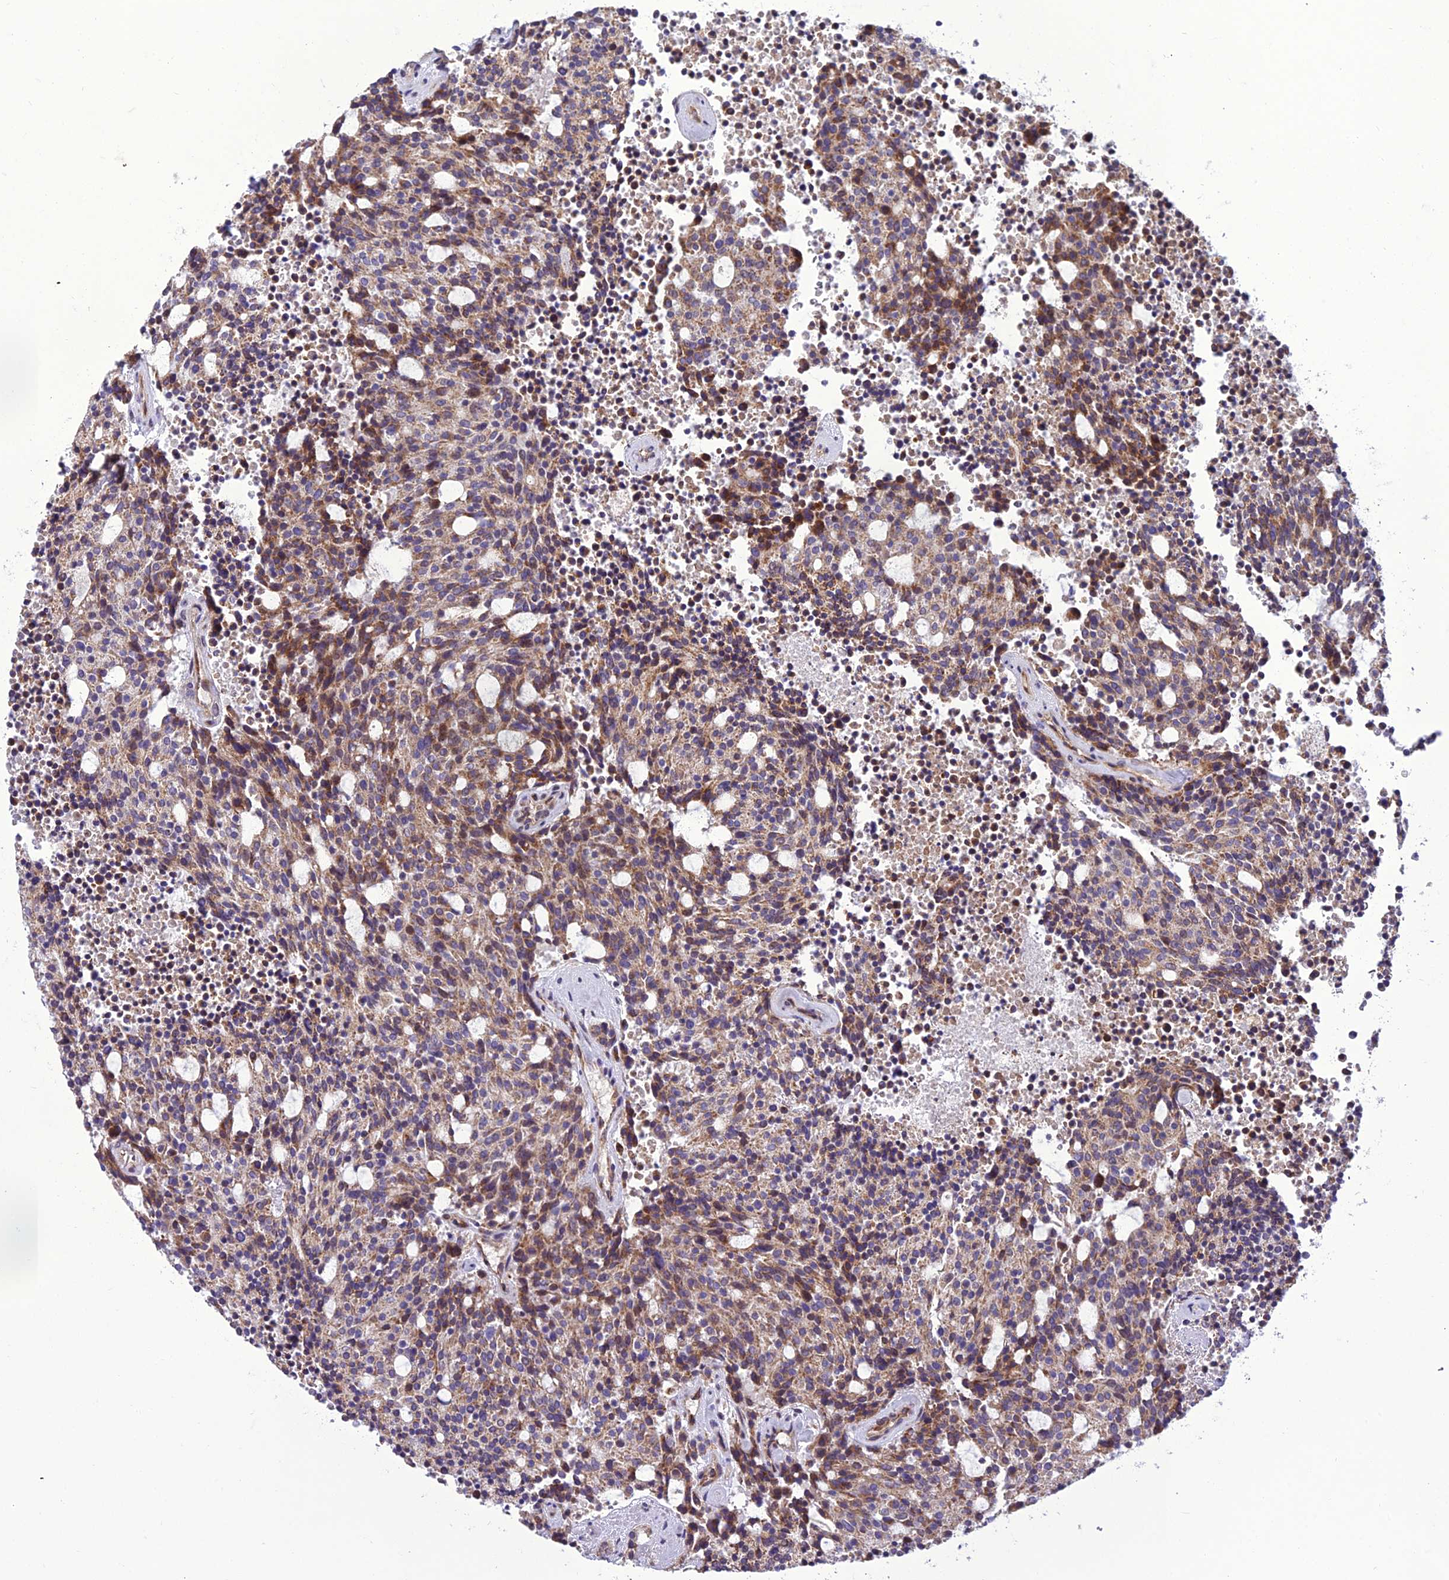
{"staining": {"intensity": "moderate", "quantity": ">75%", "location": "cytoplasmic/membranous"}, "tissue": "carcinoid", "cell_type": "Tumor cells", "image_type": "cancer", "snomed": [{"axis": "morphology", "description": "Carcinoid, malignant, NOS"}, {"axis": "topography", "description": "Pancreas"}], "caption": "Immunohistochemistry image of carcinoid stained for a protein (brown), which displays medium levels of moderate cytoplasmic/membranous staining in about >75% of tumor cells.", "gene": "GIMAP1", "patient": {"sex": "female", "age": 54}}